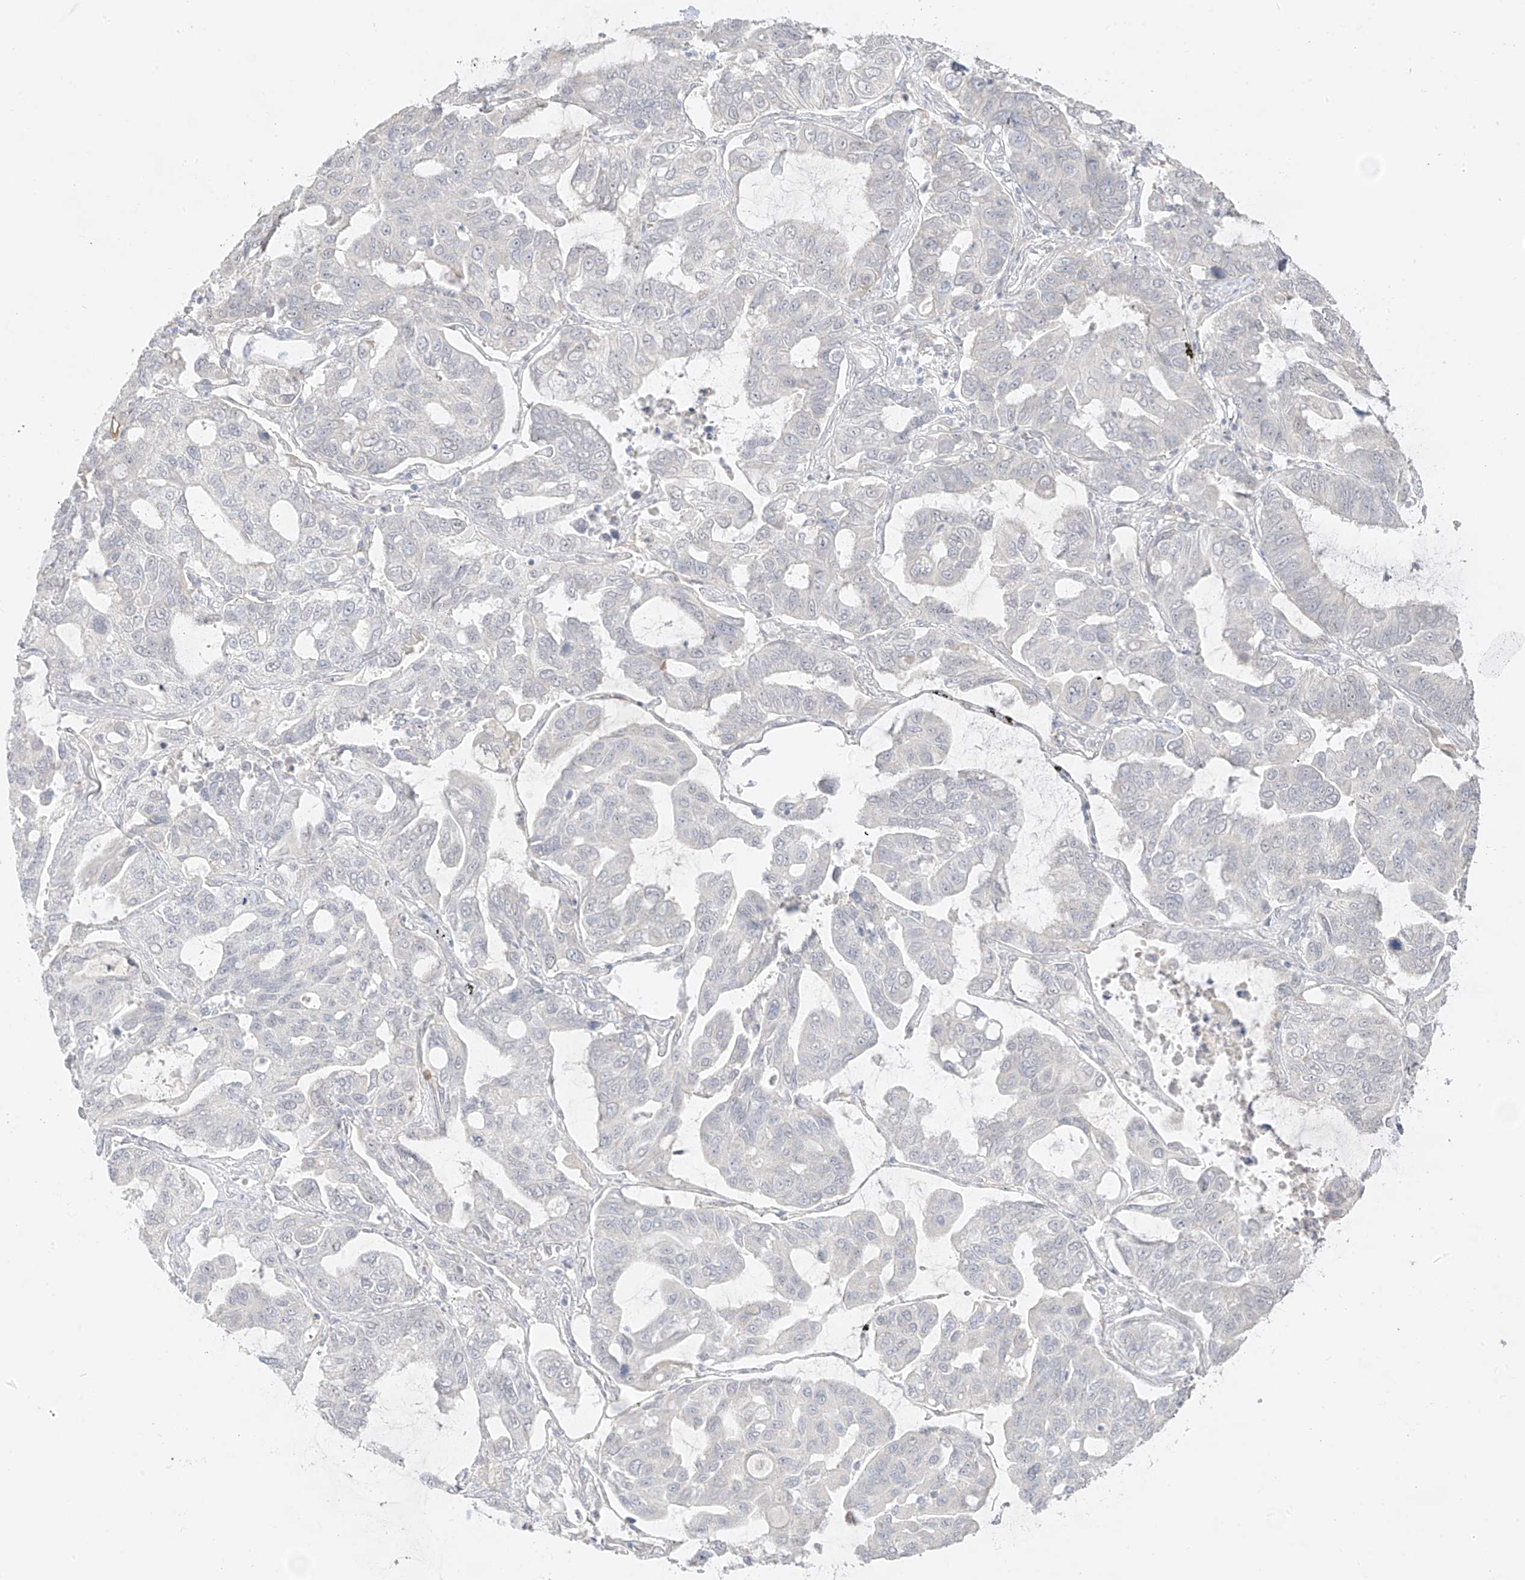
{"staining": {"intensity": "negative", "quantity": "none", "location": "none"}, "tissue": "lung cancer", "cell_type": "Tumor cells", "image_type": "cancer", "snomed": [{"axis": "morphology", "description": "Adenocarcinoma, NOS"}, {"axis": "topography", "description": "Lung"}], "caption": "High power microscopy micrograph of an IHC micrograph of lung adenocarcinoma, revealing no significant expression in tumor cells.", "gene": "DCDC2", "patient": {"sex": "male", "age": 64}}